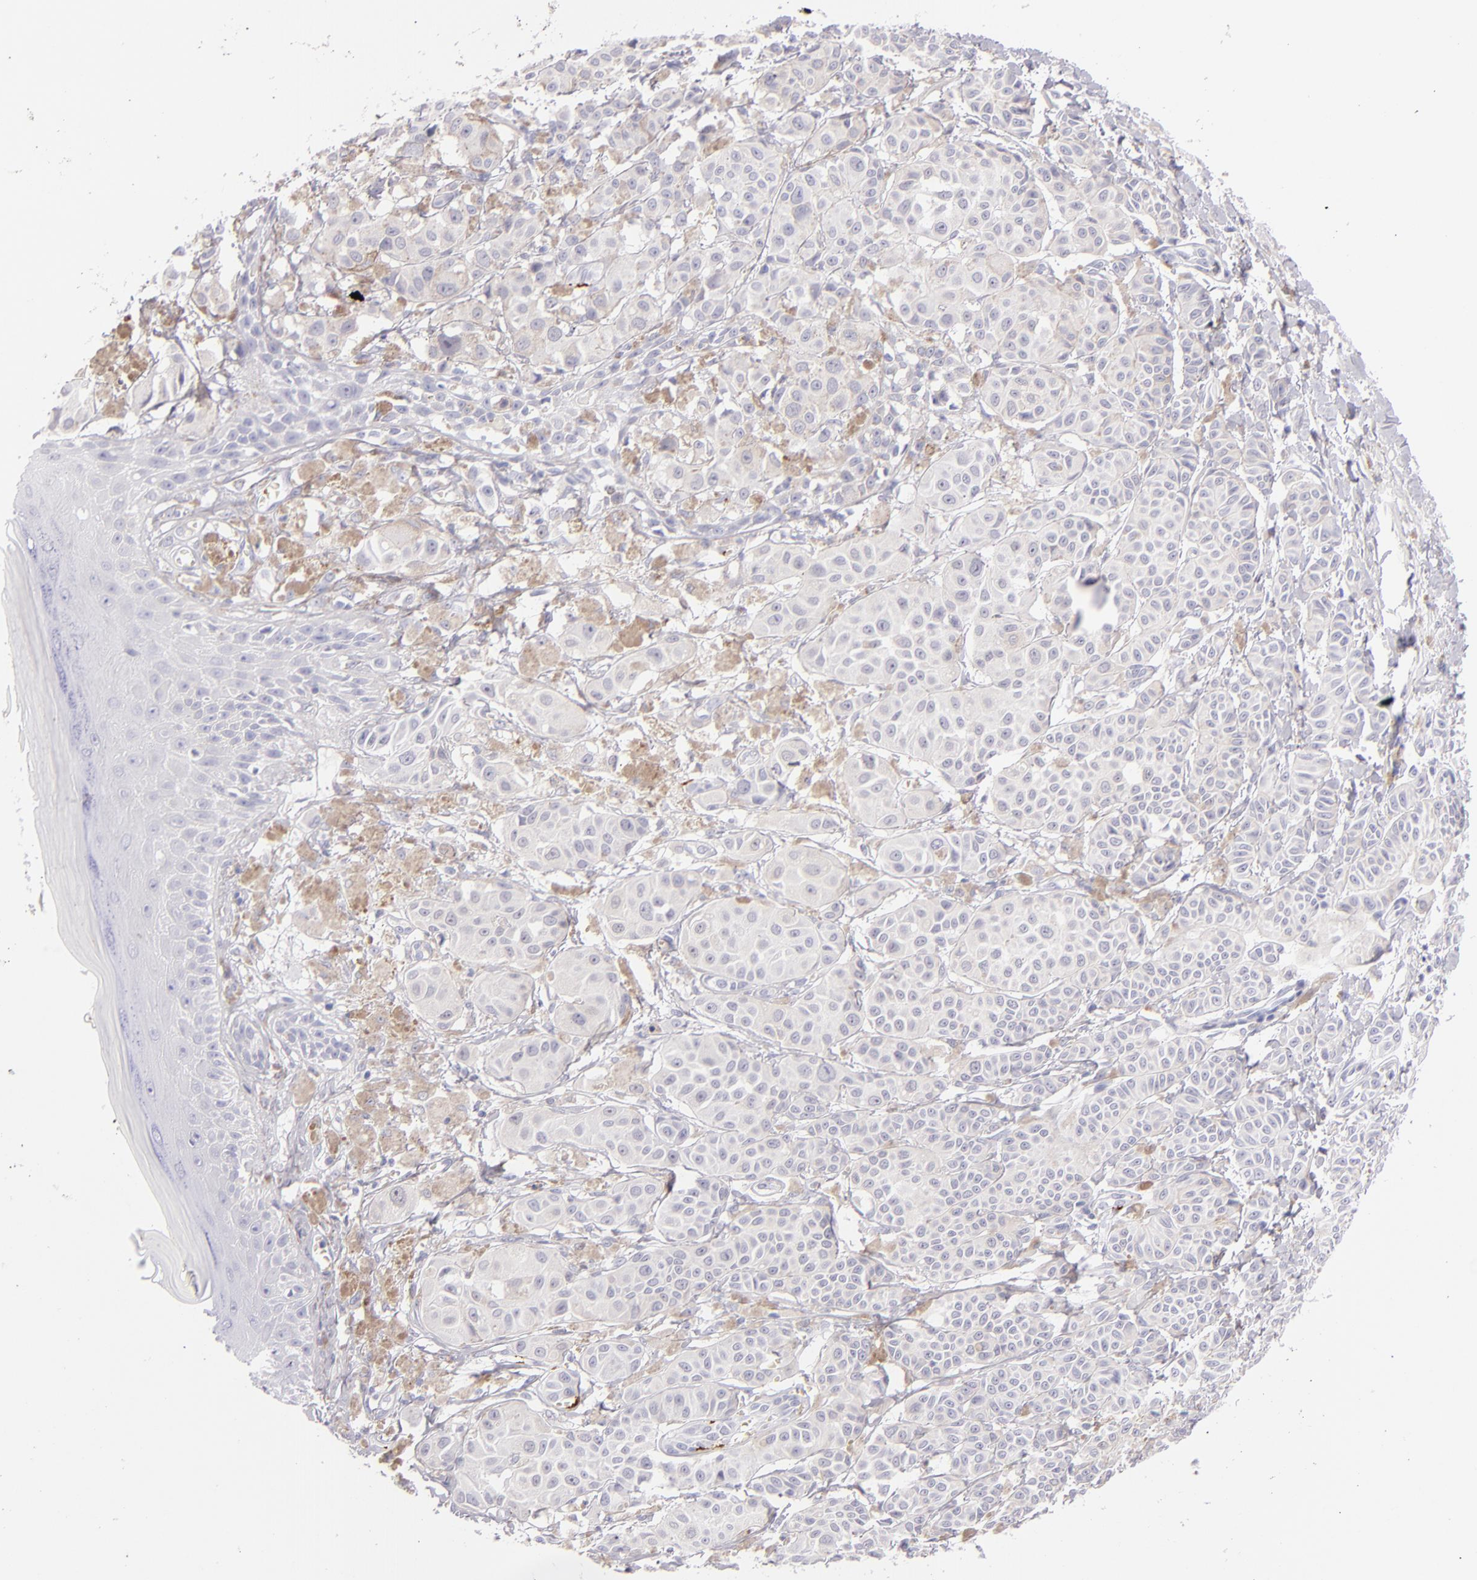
{"staining": {"intensity": "negative", "quantity": "none", "location": "none"}, "tissue": "melanoma", "cell_type": "Tumor cells", "image_type": "cancer", "snomed": [{"axis": "morphology", "description": "Malignant melanoma, NOS"}, {"axis": "topography", "description": "Skin"}], "caption": "This is an immunohistochemistry (IHC) image of melanoma. There is no expression in tumor cells.", "gene": "GP1BA", "patient": {"sex": "male", "age": 76}}